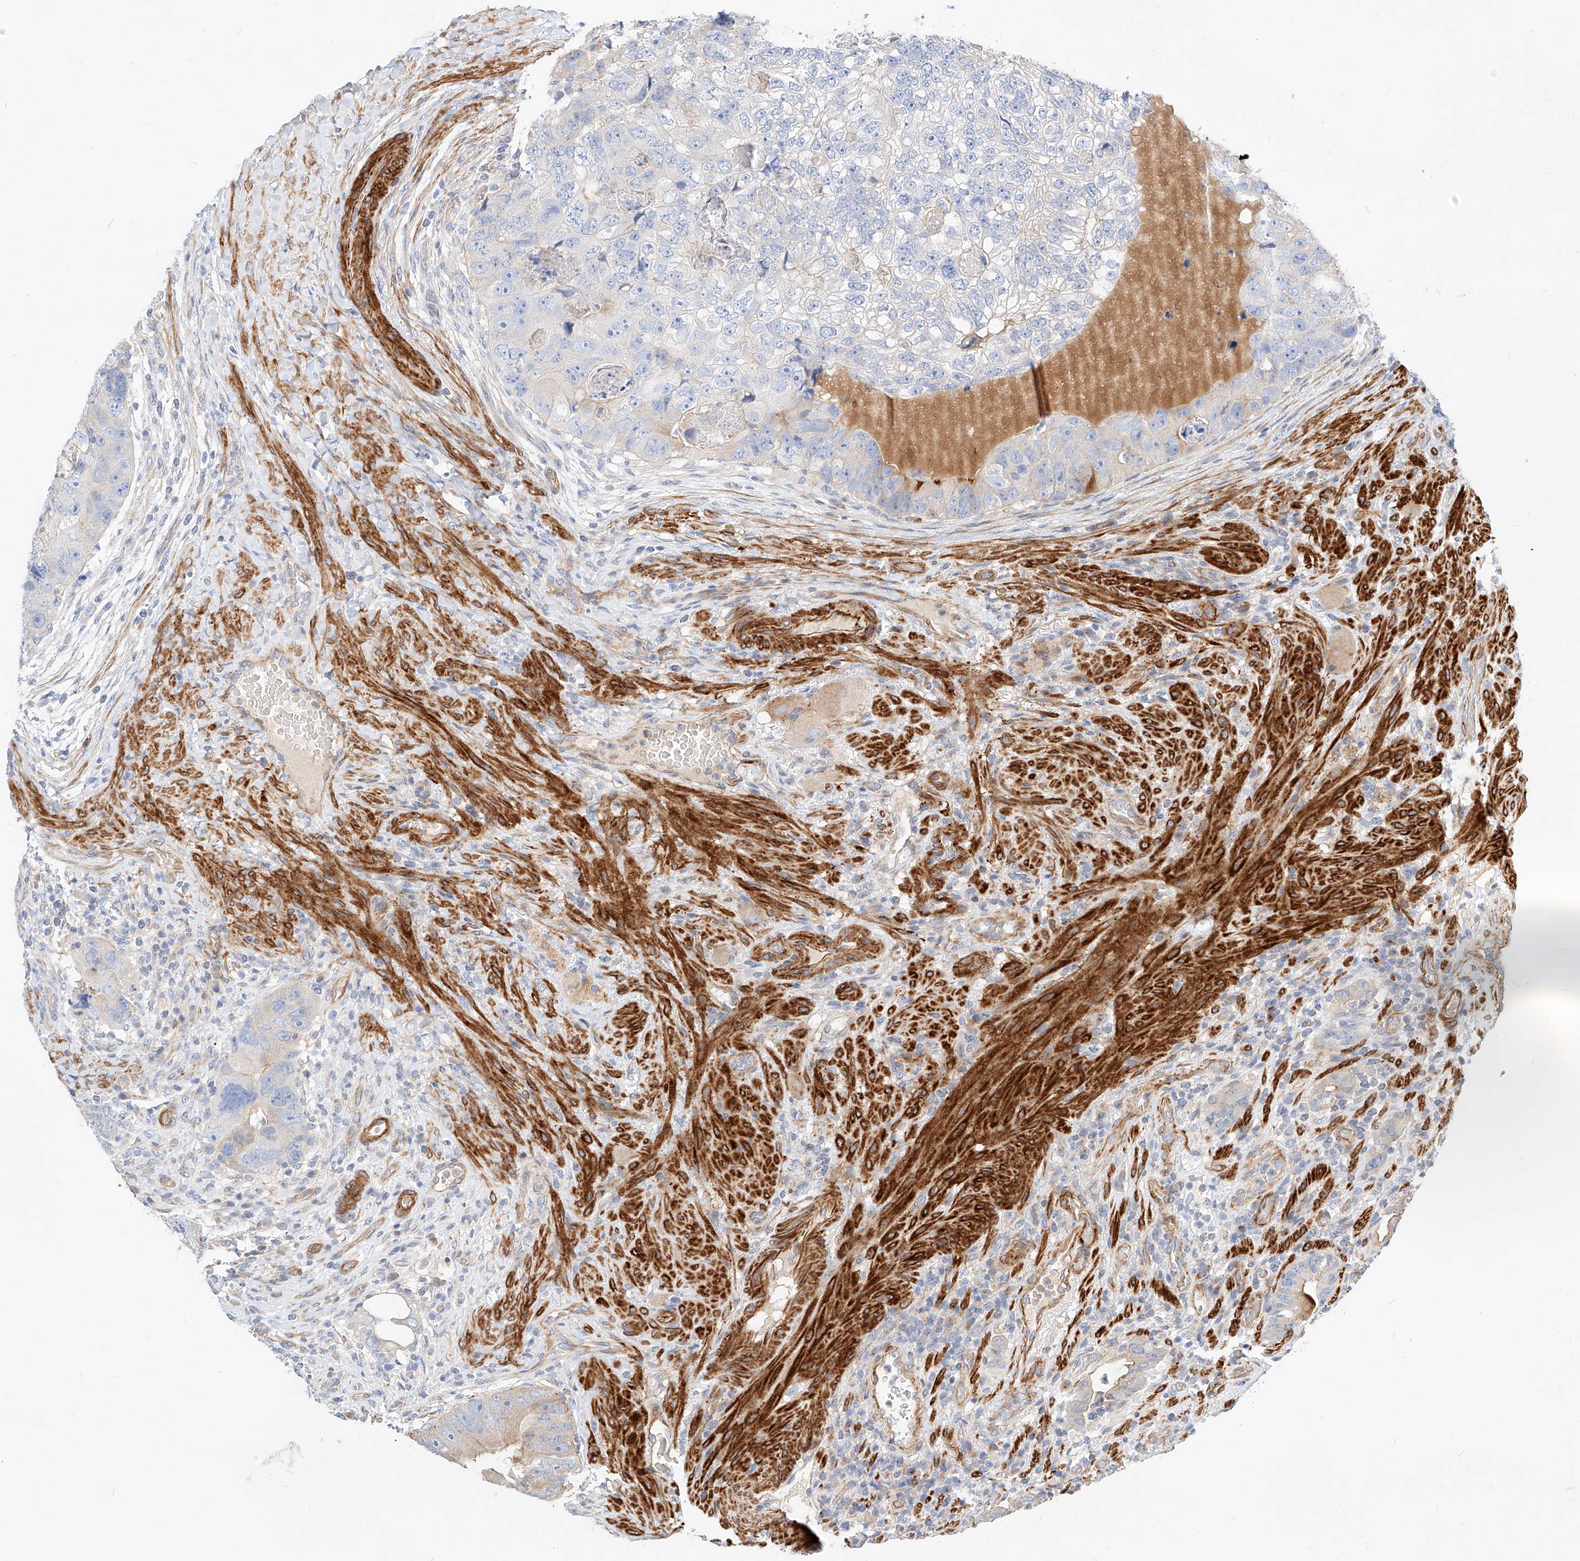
{"staining": {"intensity": "negative", "quantity": "none", "location": "none"}, "tissue": "colorectal cancer", "cell_type": "Tumor cells", "image_type": "cancer", "snomed": [{"axis": "morphology", "description": "Adenocarcinoma, NOS"}, {"axis": "topography", "description": "Rectum"}], "caption": "A high-resolution image shows IHC staining of colorectal adenocarcinoma, which displays no significant staining in tumor cells.", "gene": "KCNH5", "patient": {"sex": "male", "age": 59}}